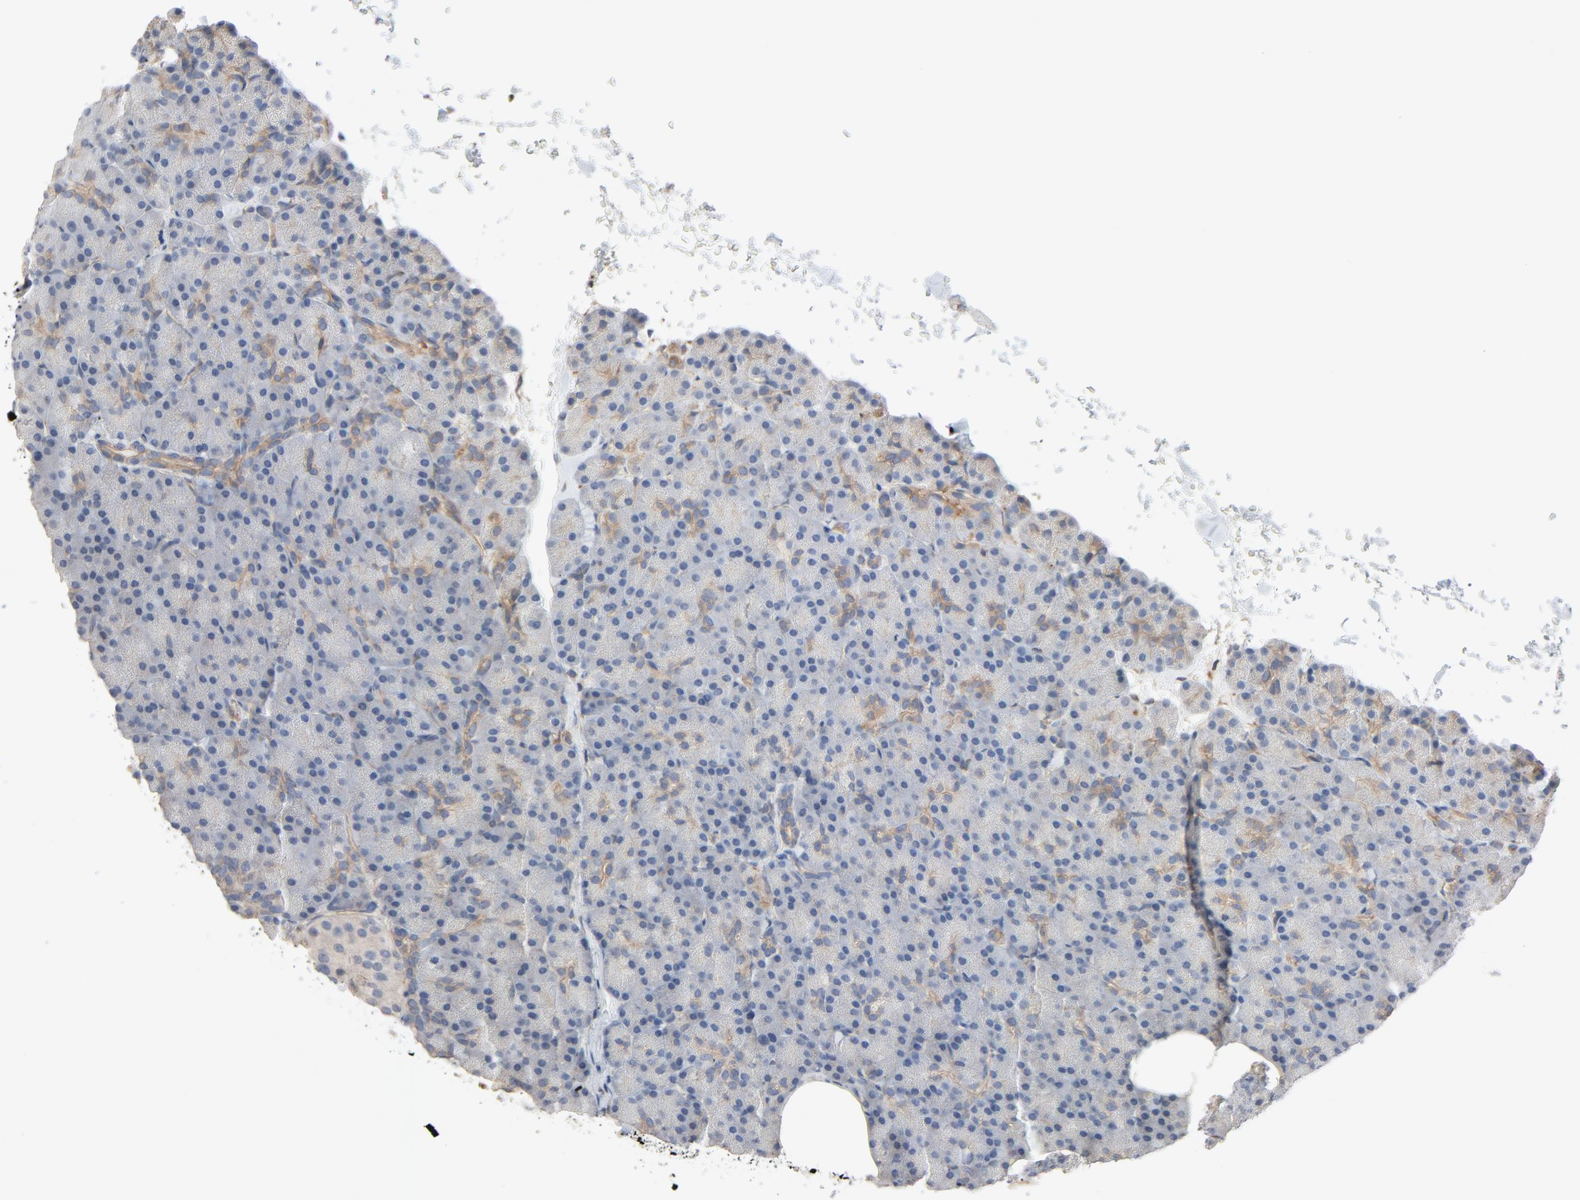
{"staining": {"intensity": "moderate", "quantity": "<25%", "location": "cytoplasmic/membranous"}, "tissue": "pancreas", "cell_type": "Exocrine glandular cells", "image_type": "normal", "snomed": [{"axis": "morphology", "description": "Normal tissue, NOS"}, {"axis": "topography", "description": "Pancreas"}], "caption": "Immunohistochemical staining of benign pancreas reveals moderate cytoplasmic/membranous protein expression in approximately <25% of exocrine glandular cells. The staining is performed using DAB brown chromogen to label protein expression. The nuclei are counter-stained blue using hematoxylin.", "gene": "TRIOBP", "patient": {"sex": "female", "age": 43}}